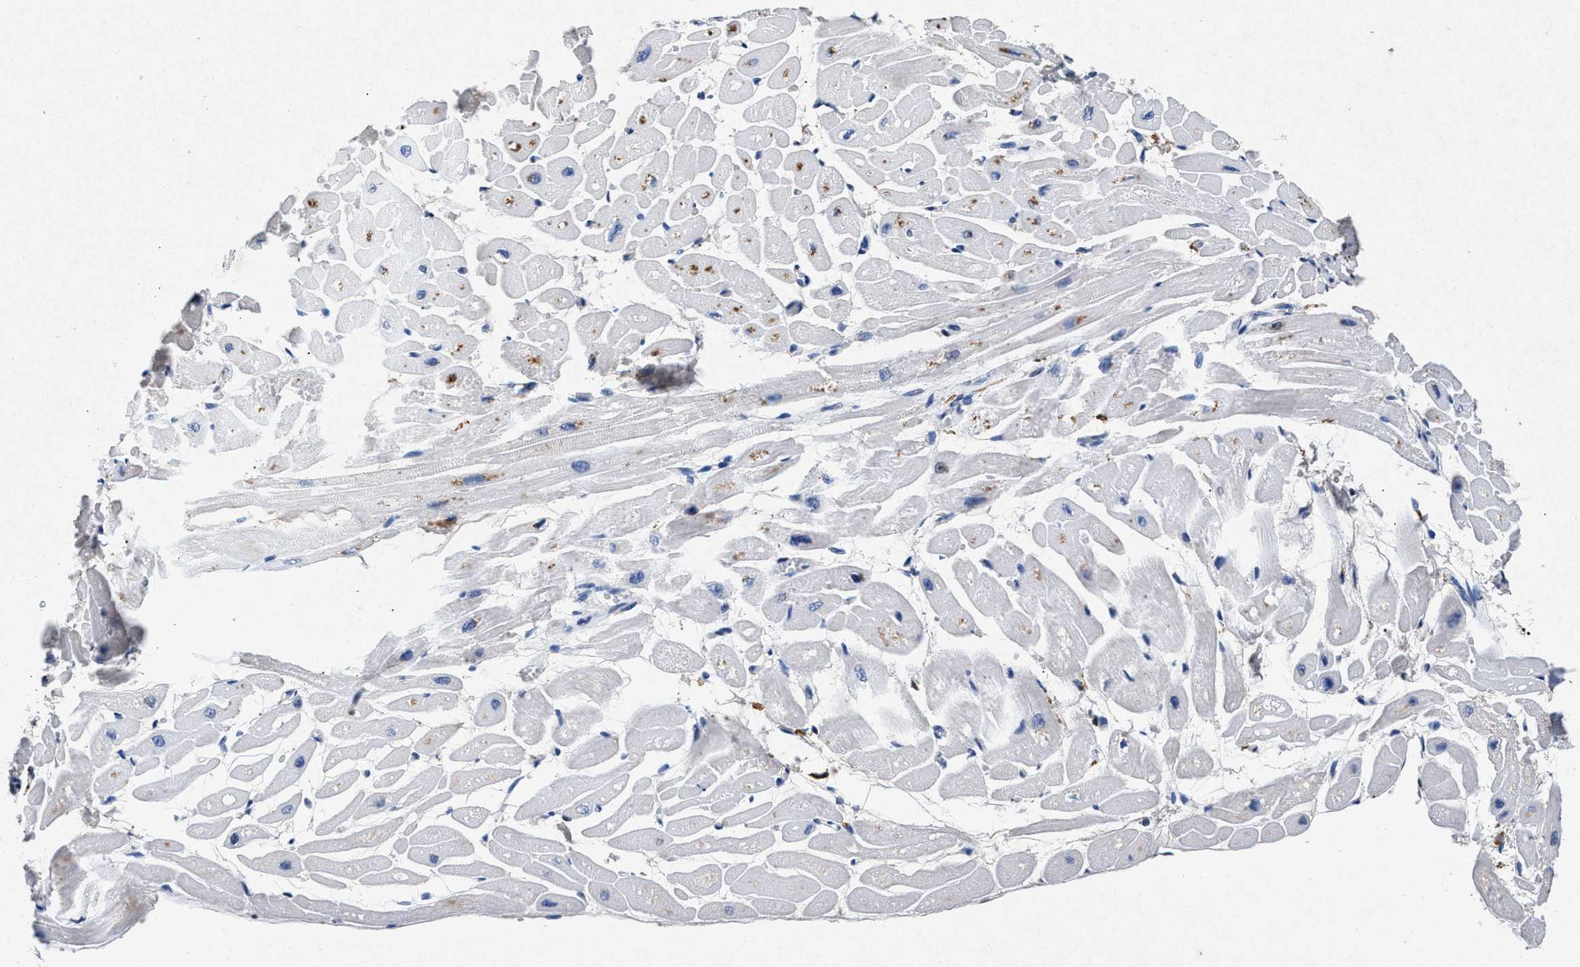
{"staining": {"intensity": "moderate", "quantity": "25%-75%", "location": "cytoplasmic/membranous"}, "tissue": "heart muscle", "cell_type": "Cardiomyocytes", "image_type": "normal", "snomed": [{"axis": "morphology", "description": "Normal tissue, NOS"}, {"axis": "topography", "description": "Heart"}], "caption": "Protein staining demonstrates moderate cytoplasmic/membranous expression in approximately 25%-75% of cardiomyocytes in benign heart muscle. (IHC, brightfield microscopy, high magnification).", "gene": "MAP6", "patient": {"sex": "male", "age": 45}}